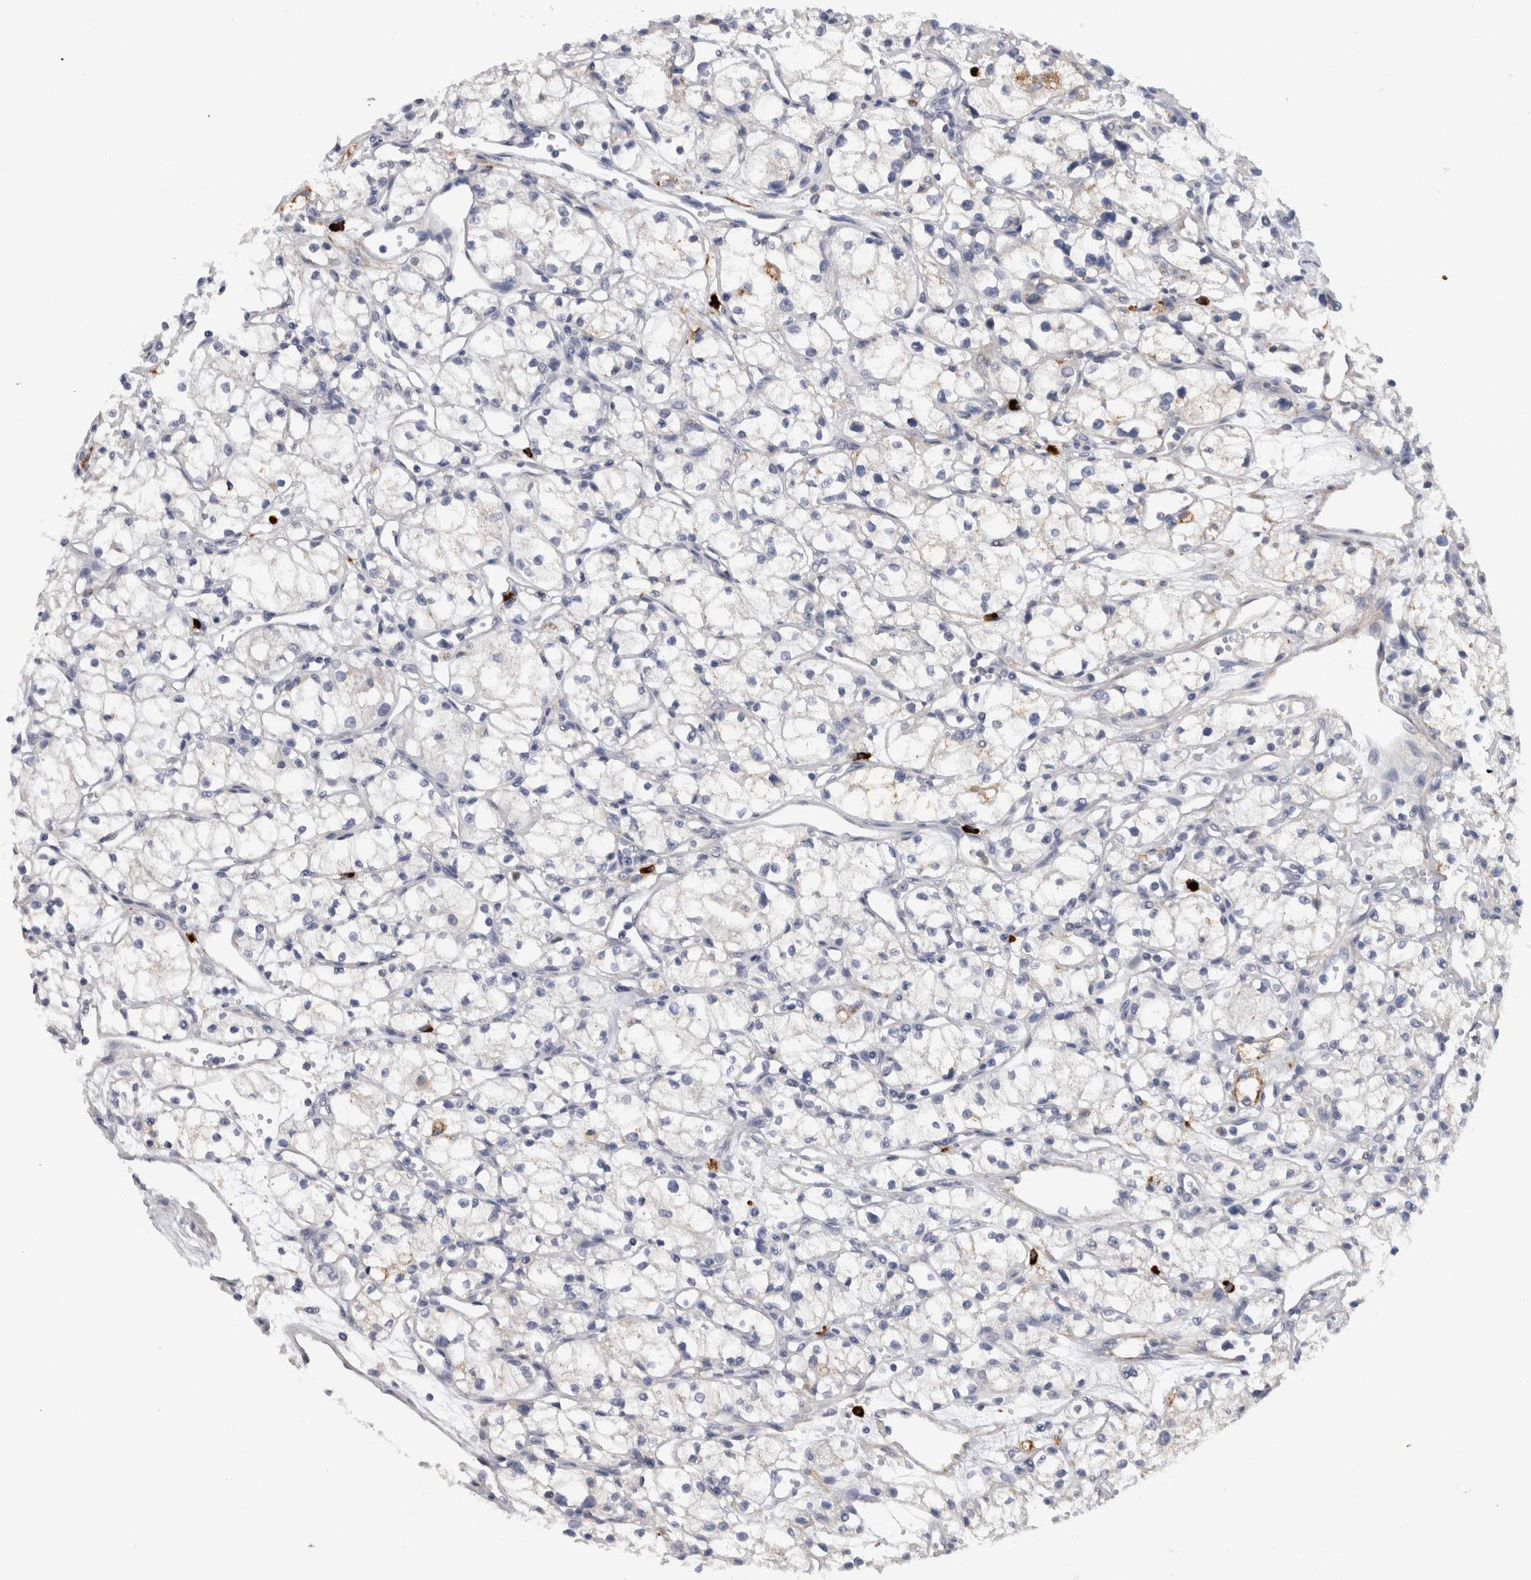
{"staining": {"intensity": "negative", "quantity": "none", "location": "none"}, "tissue": "renal cancer", "cell_type": "Tumor cells", "image_type": "cancer", "snomed": [{"axis": "morphology", "description": "Normal tissue, NOS"}, {"axis": "morphology", "description": "Adenocarcinoma, NOS"}, {"axis": "topography", "description": "Kidney"}], "caption": "Image shows no protein expression in tumor cells of adenocarcinoma (renal) tissue.", "gene": "CD63", "patient": {"sex": "male", "age": 59}}